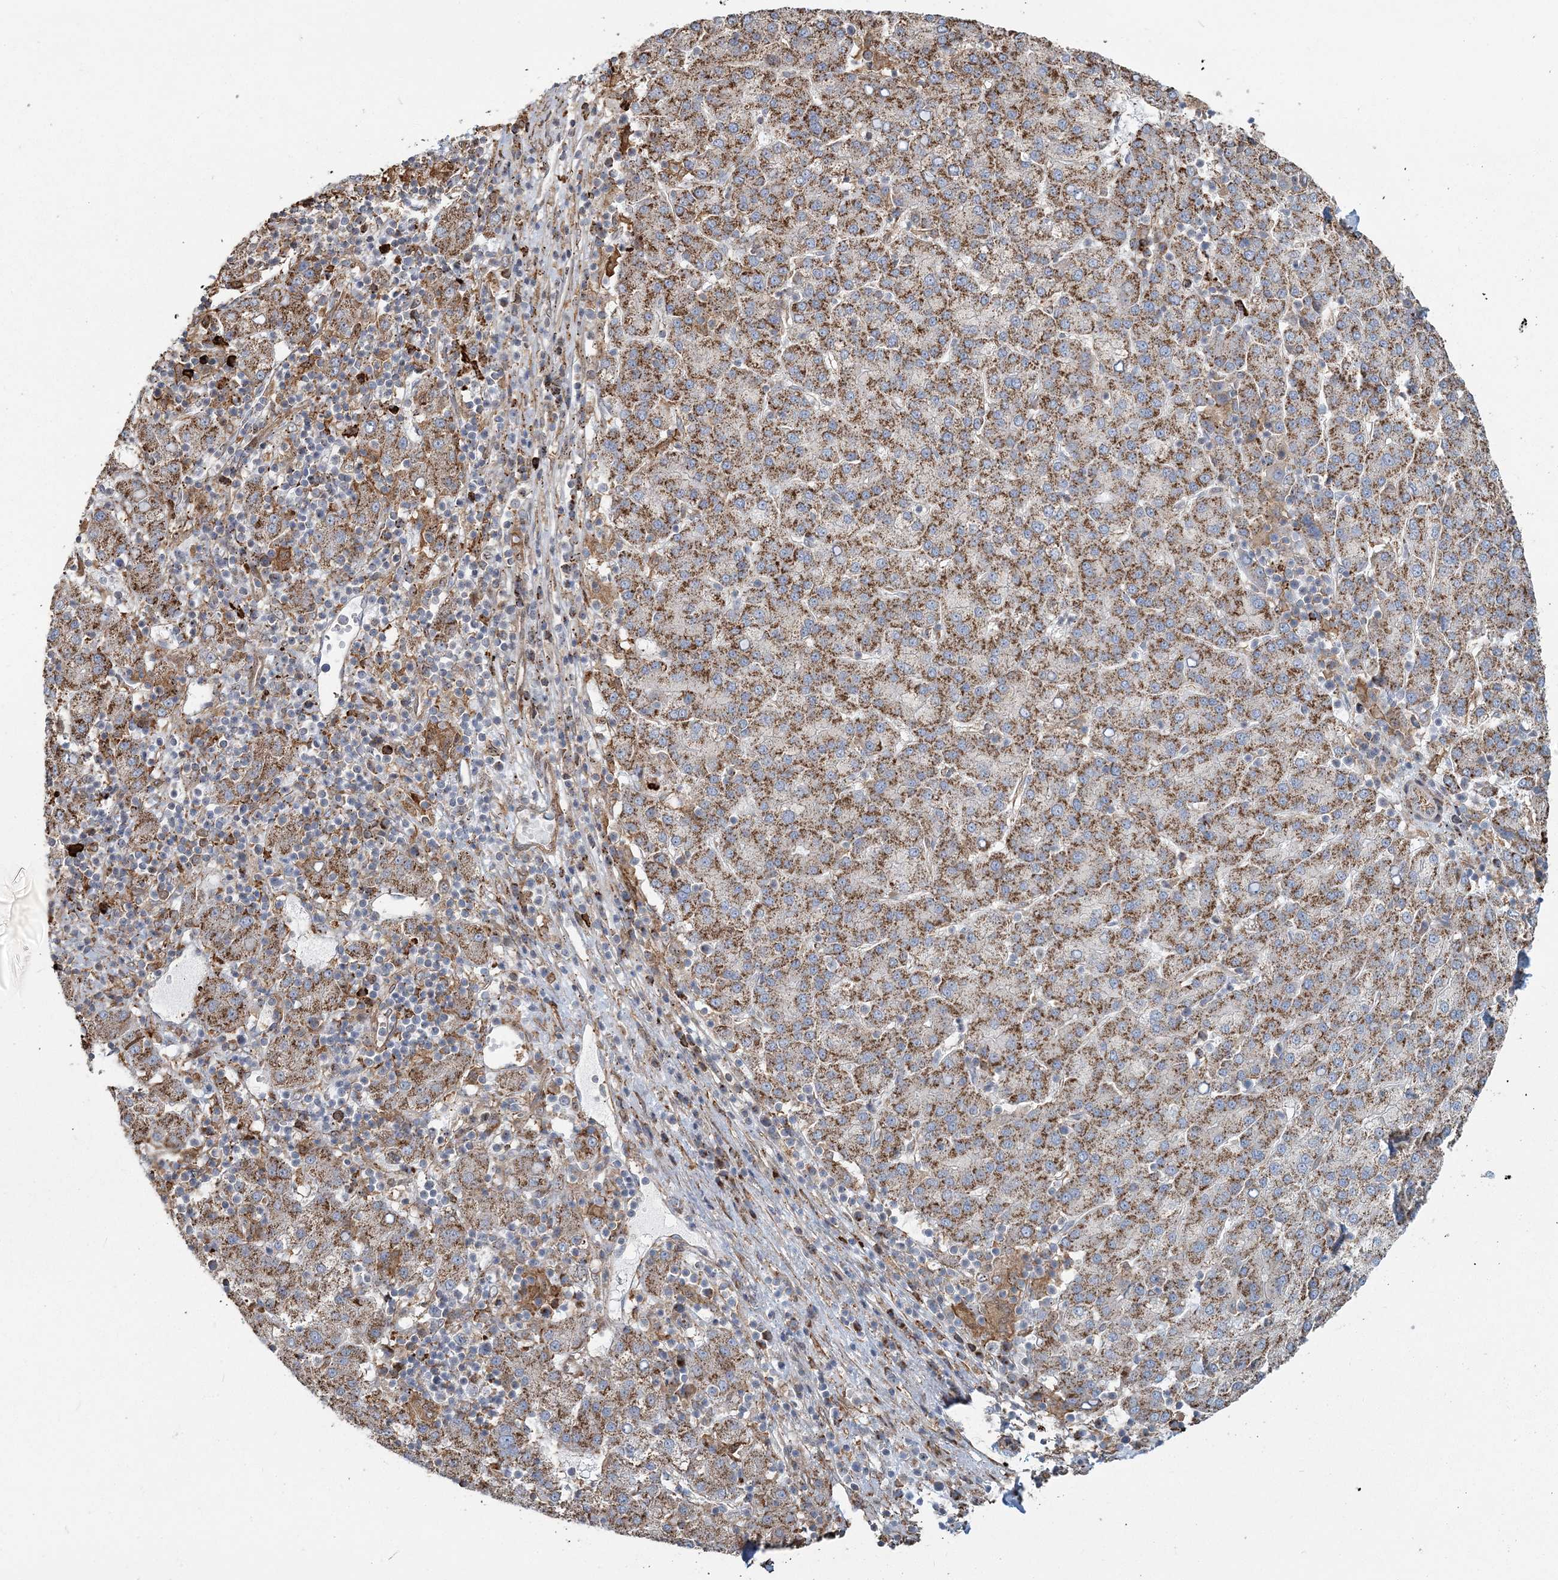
{"staining": {"intensity": "moderate", "quantity": ">75%", "location": "cytoplasmic/membranous"}, "tissue": "liver cancer", "cell_type": "Tumor cells", "image_type": "cancer", "snomed": [{"axis": "morphology", "description": "Carcinoma, Hepatocellular, NOS"}, {"axis": "topography", "description": "Liver"}], "caption": "The image reveals immunohistochemical staining of hepatocellular carcinoma (liver). There is moderate cytoplasmic/membranous positivity is identified in approximately >75% of tumor cells. (Brightfield microscopy of DAB IHC at high magnification).", "gene": "TRAF3IP2", "patient": {"sex": "female", "age": 58}}